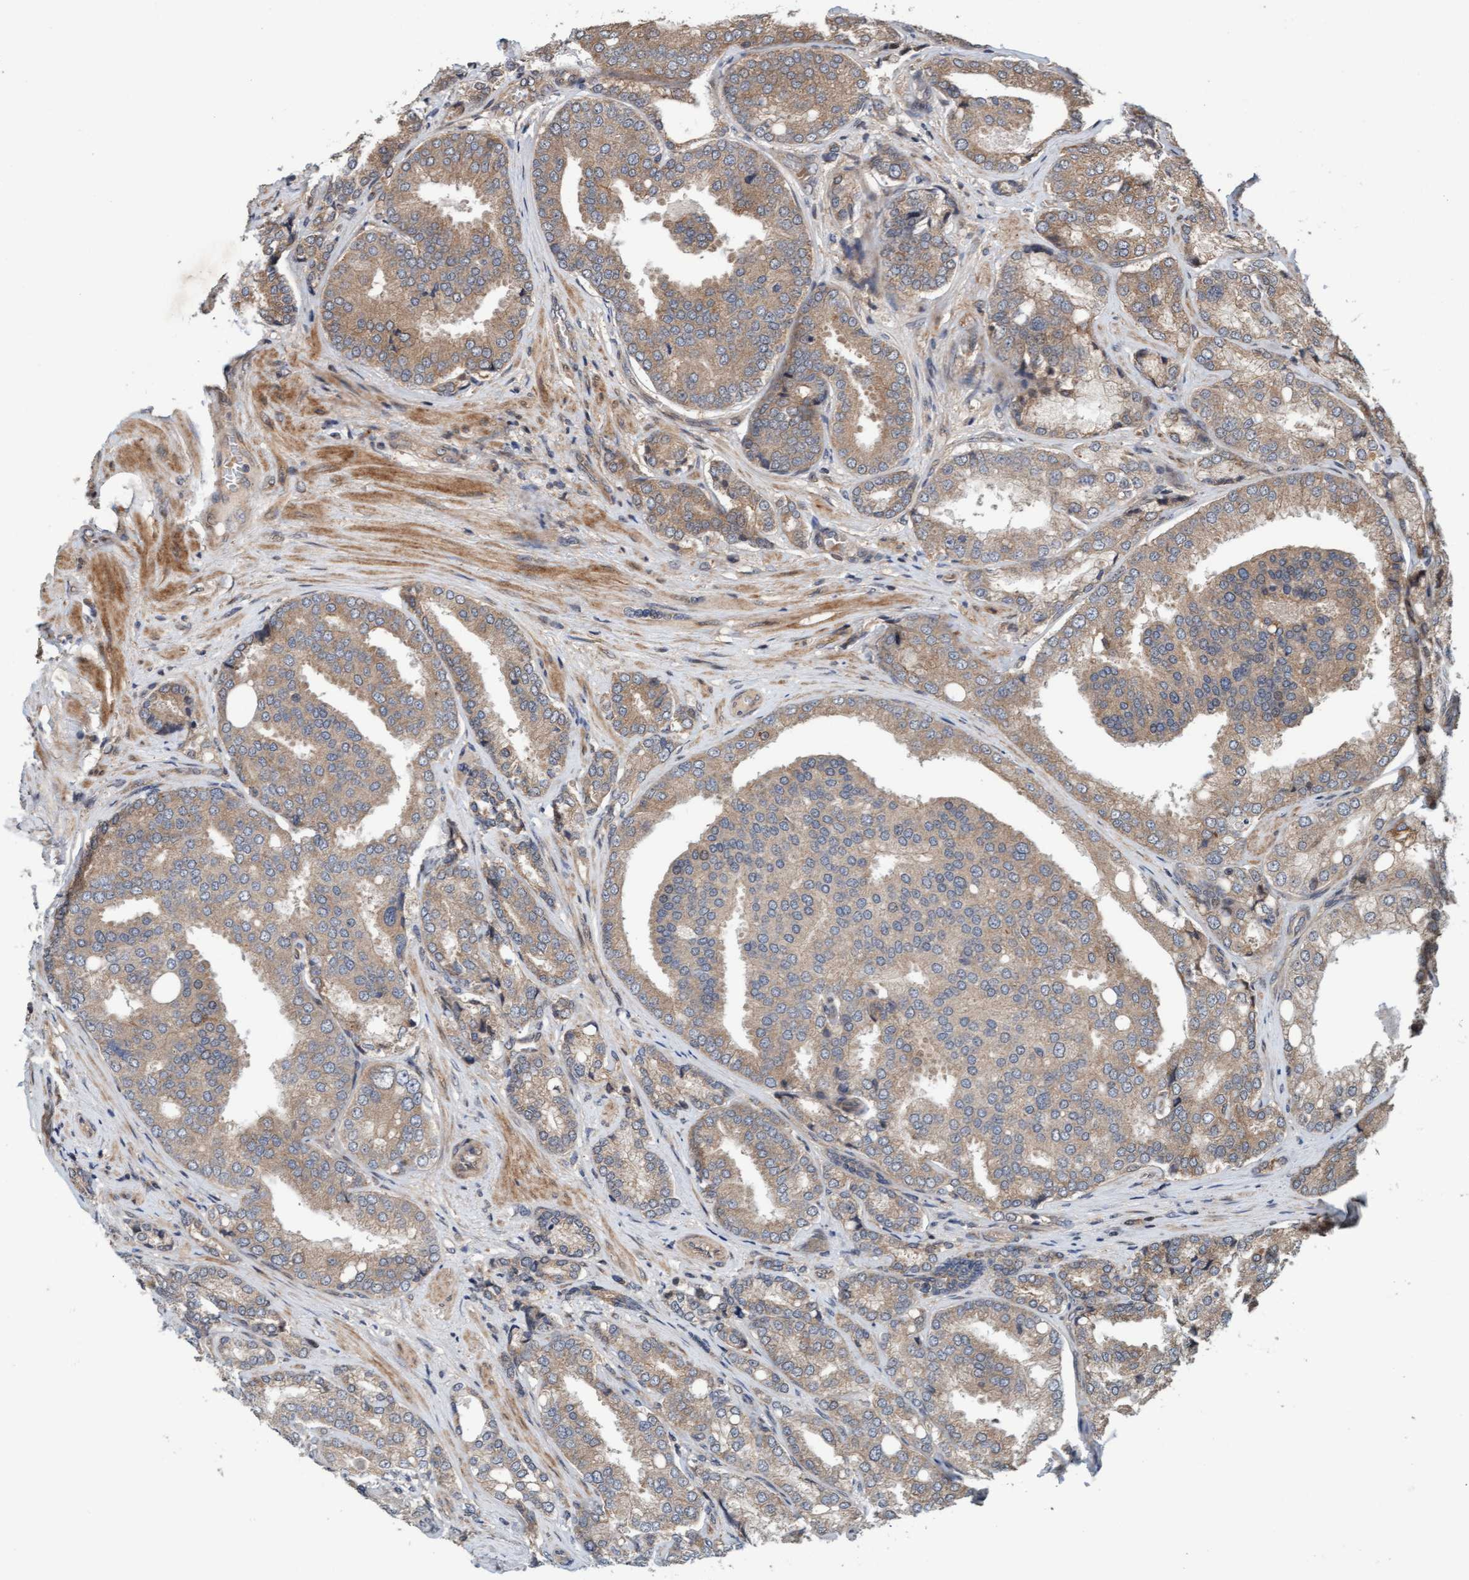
{"staining": {"intensity": "moderate", "quantity": ">75%", "location": "cytoplasmic/membranous"}, "tissue": "prostate cancer", "cell_type": "Tumor cells", "image_type": "cancer", "snomed": [{"axis": "morphology", "description": "Adenocarcinoma, High grade"}, {"axis": "topography", "description": "Prostate"}], "caption": "IHC histopathology image of neoplastic tissue: human adenocarcinoma (high-grade) (prostate) stained using immunohistochemistry (IHC) exhibits medium levels of moderate protein expression localized specifically in the cytoplasmic/membranous of tumor cells, appearing as a cytoplasmic/membranous brown color.", "gene": "MLXIP", "patient": {"sex": "male", "age": 50}}